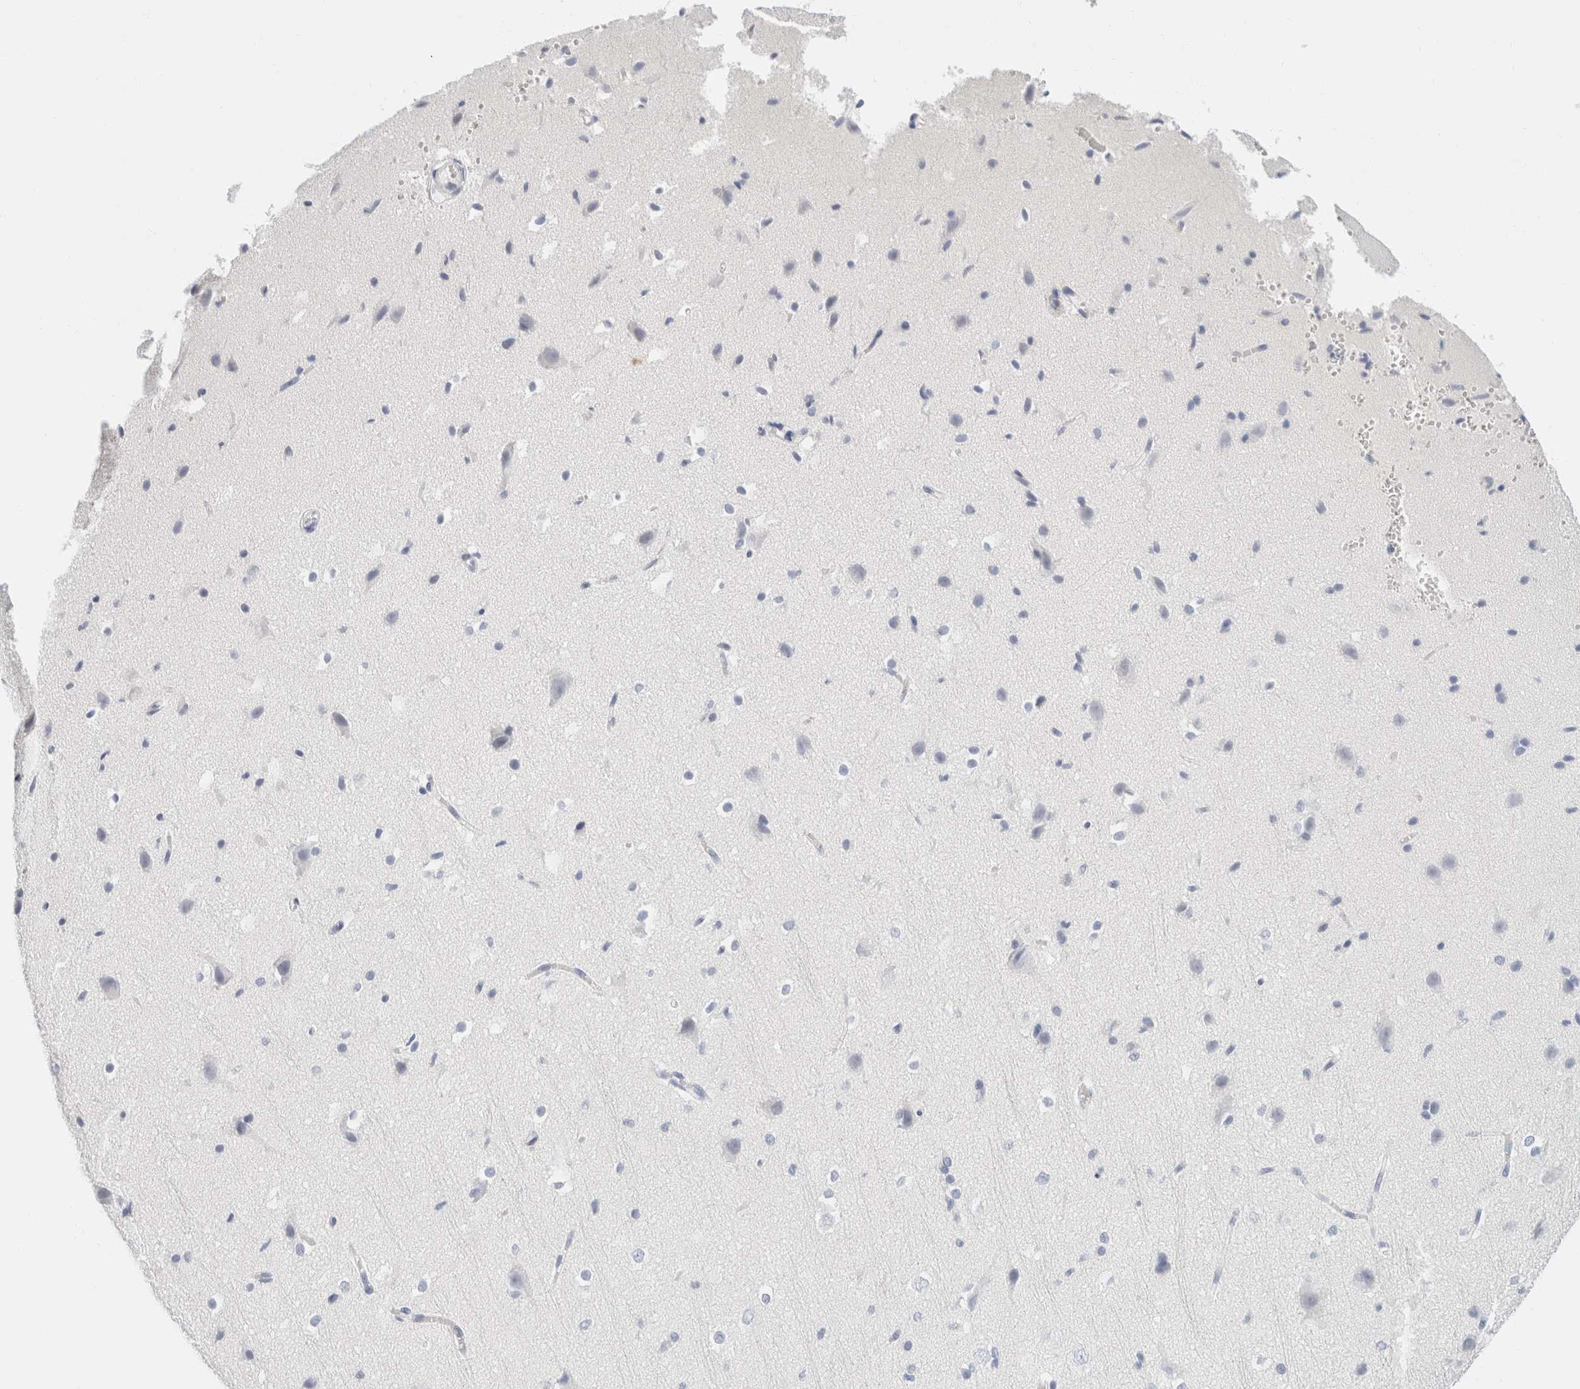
{"staining": {"intensity": "negative", "quantity": "none", "location": "none"}, "tissue": "cerebral cortex", "cell_type": "Endothelial cells", "image_type": "normal", "snomed": [{"axis": "morphology", "description": "Normal tissue, NOS"}, {"axis": "morphology", "description": "Developmental malformation"}, {"axis": "topography", "description": "Cerebral cortex"}], "caption": "This is a photomicrograph of immunohistochemistry staining of benign cerebral cortex, which shows no staining in endothelial cells.", "gene": "KRT20", "patient": {"sex": "female", "age": 30}}